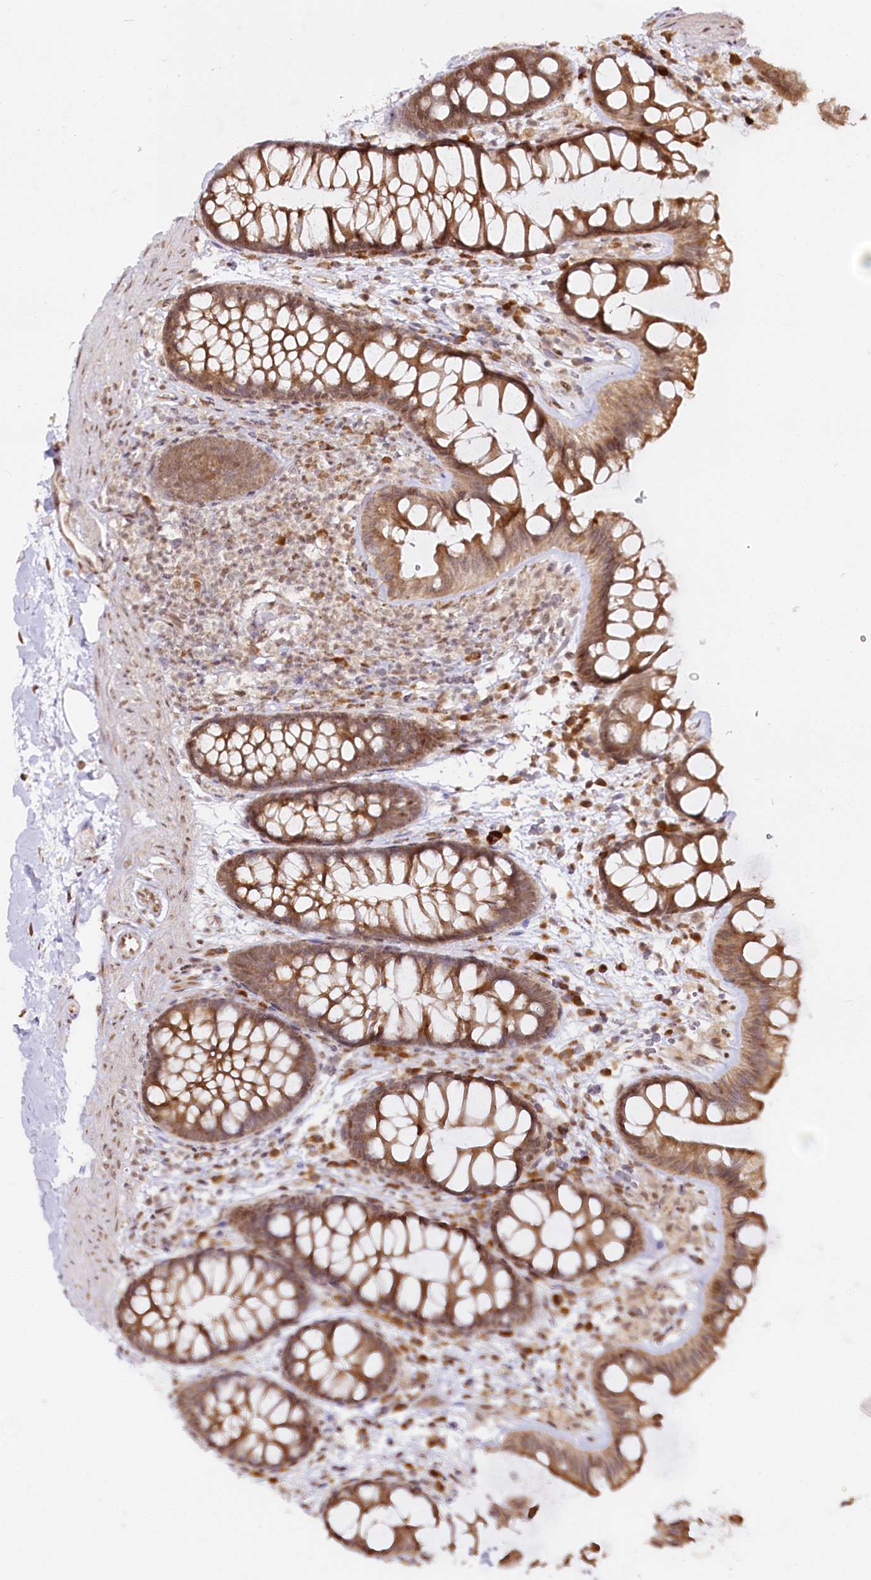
{"staining": {"intensity": "moderate", "quantity": ">75%", "location": "cytoplasmic/membranous,nuclear"}, "tissue": "colon", "cell_type": "Endothelial cells", "image_type": "normal", "snomed": [{"axis": "morphology", "description": "Normal tissue, NOS"}, {"axis": "topography", "description": "Colon"}], "caption": "Colon stained with IHC reveals moderate cytoplasmic/membranous,nuclear expression in approximately >75% of endothelial cells.", "gene": "CNPY2", "patient": {"sex": "female", "age": 62}}